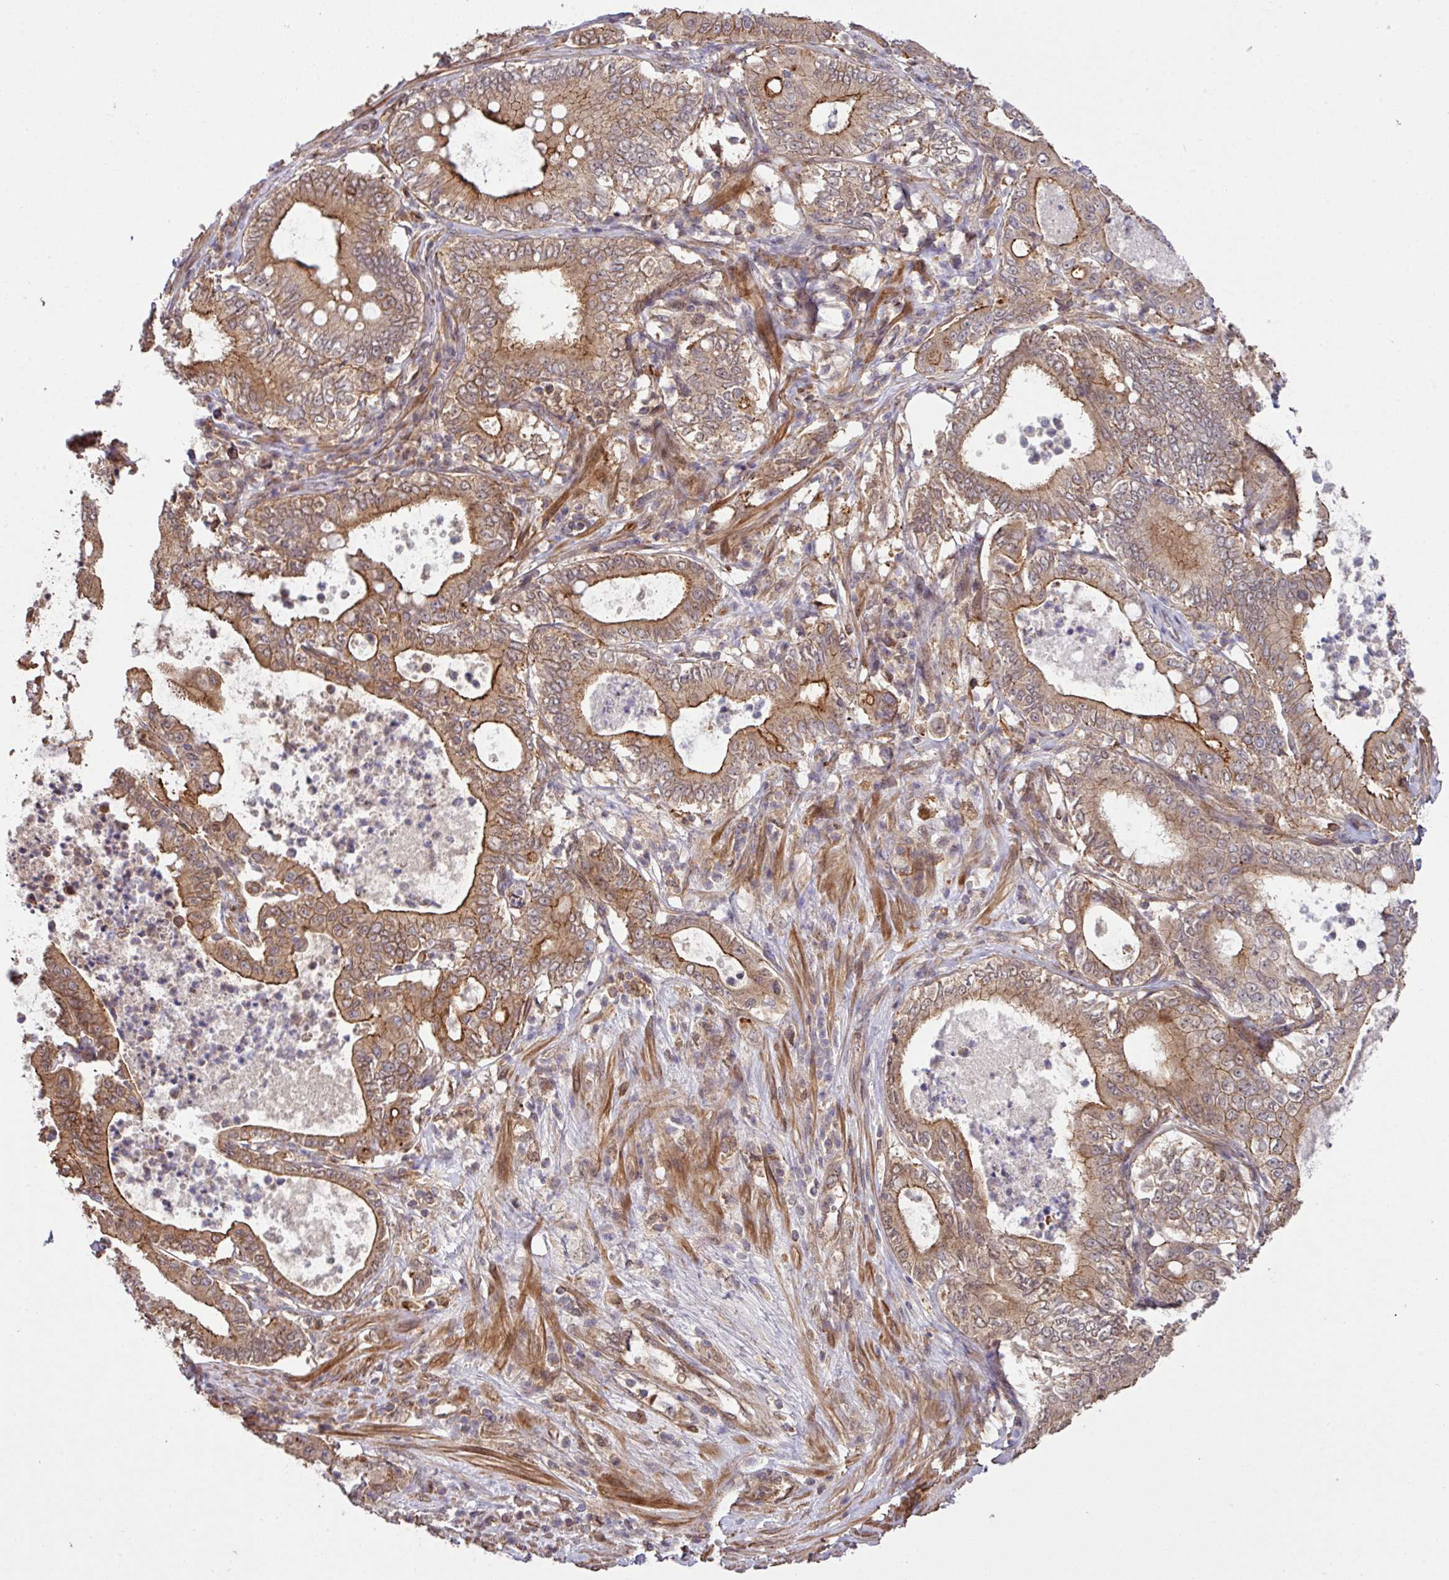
{"staining": {"intensity": "moderate", "quantity": "25%-75%", "location": "cytoplasmic/membranous"}, "tissue": "pancreatic cancer", "cell_type": "Tumor cells", "image_type": "cancer", "snomed": [{"axis": "morphology", "description": "Adenocarcinoma, NOS"}, {"axis": "topography", "description": "Pancreas"}], "caption": "High-power microscopy captured an IHC photomicrograph of adenocarcinoma (pancreatic), revealing moderate cytoplasmic/membranous expression in approximately 25%-75% of tumor cells.", "gene": "ARPIN", "patient": {"sex": "male", "age": 71}}